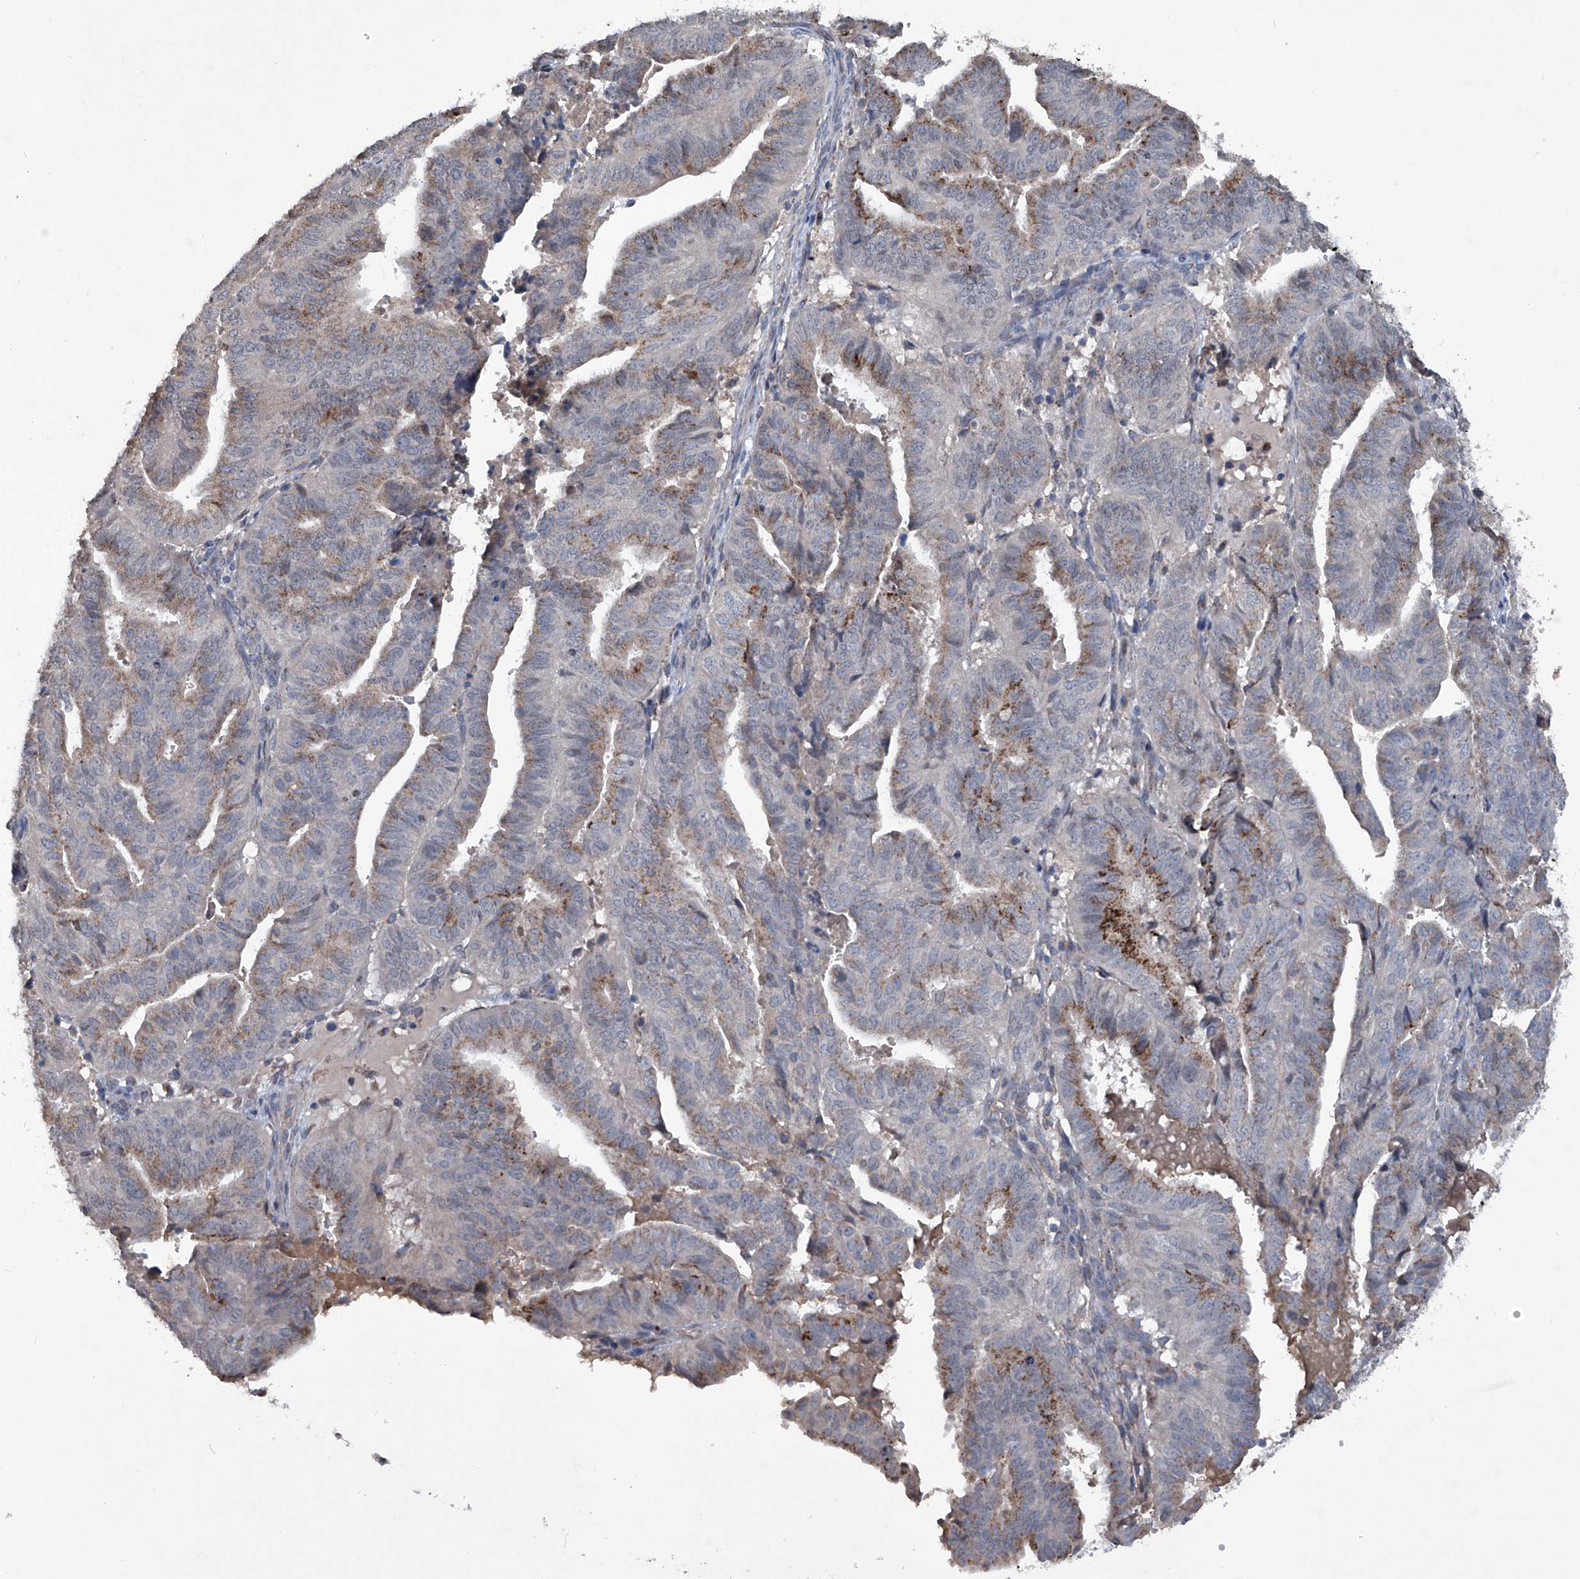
{"staining": {"intensity": "moderate", "quantity": "25%-75%", "location": "cytoplasmic/membranous"}, "tissue": "endometrial cancer", "cell_type": "Tumor cells", "image_type": "cancer", "snomed": [{"axis": "morphology", "description": "Adenocarcinoma, NOS"}, {"axis": "topography", "description": "Uterus"}], "caption": "Protein staining of endometrial cancer (adenocarcinoma) tissue exhibits moderate cytoplasmic/membranous expression in approximately 25%-75% of tumor cells.", "gene": "PCSK5", "patient": {"sex": "female", "age": 77}}